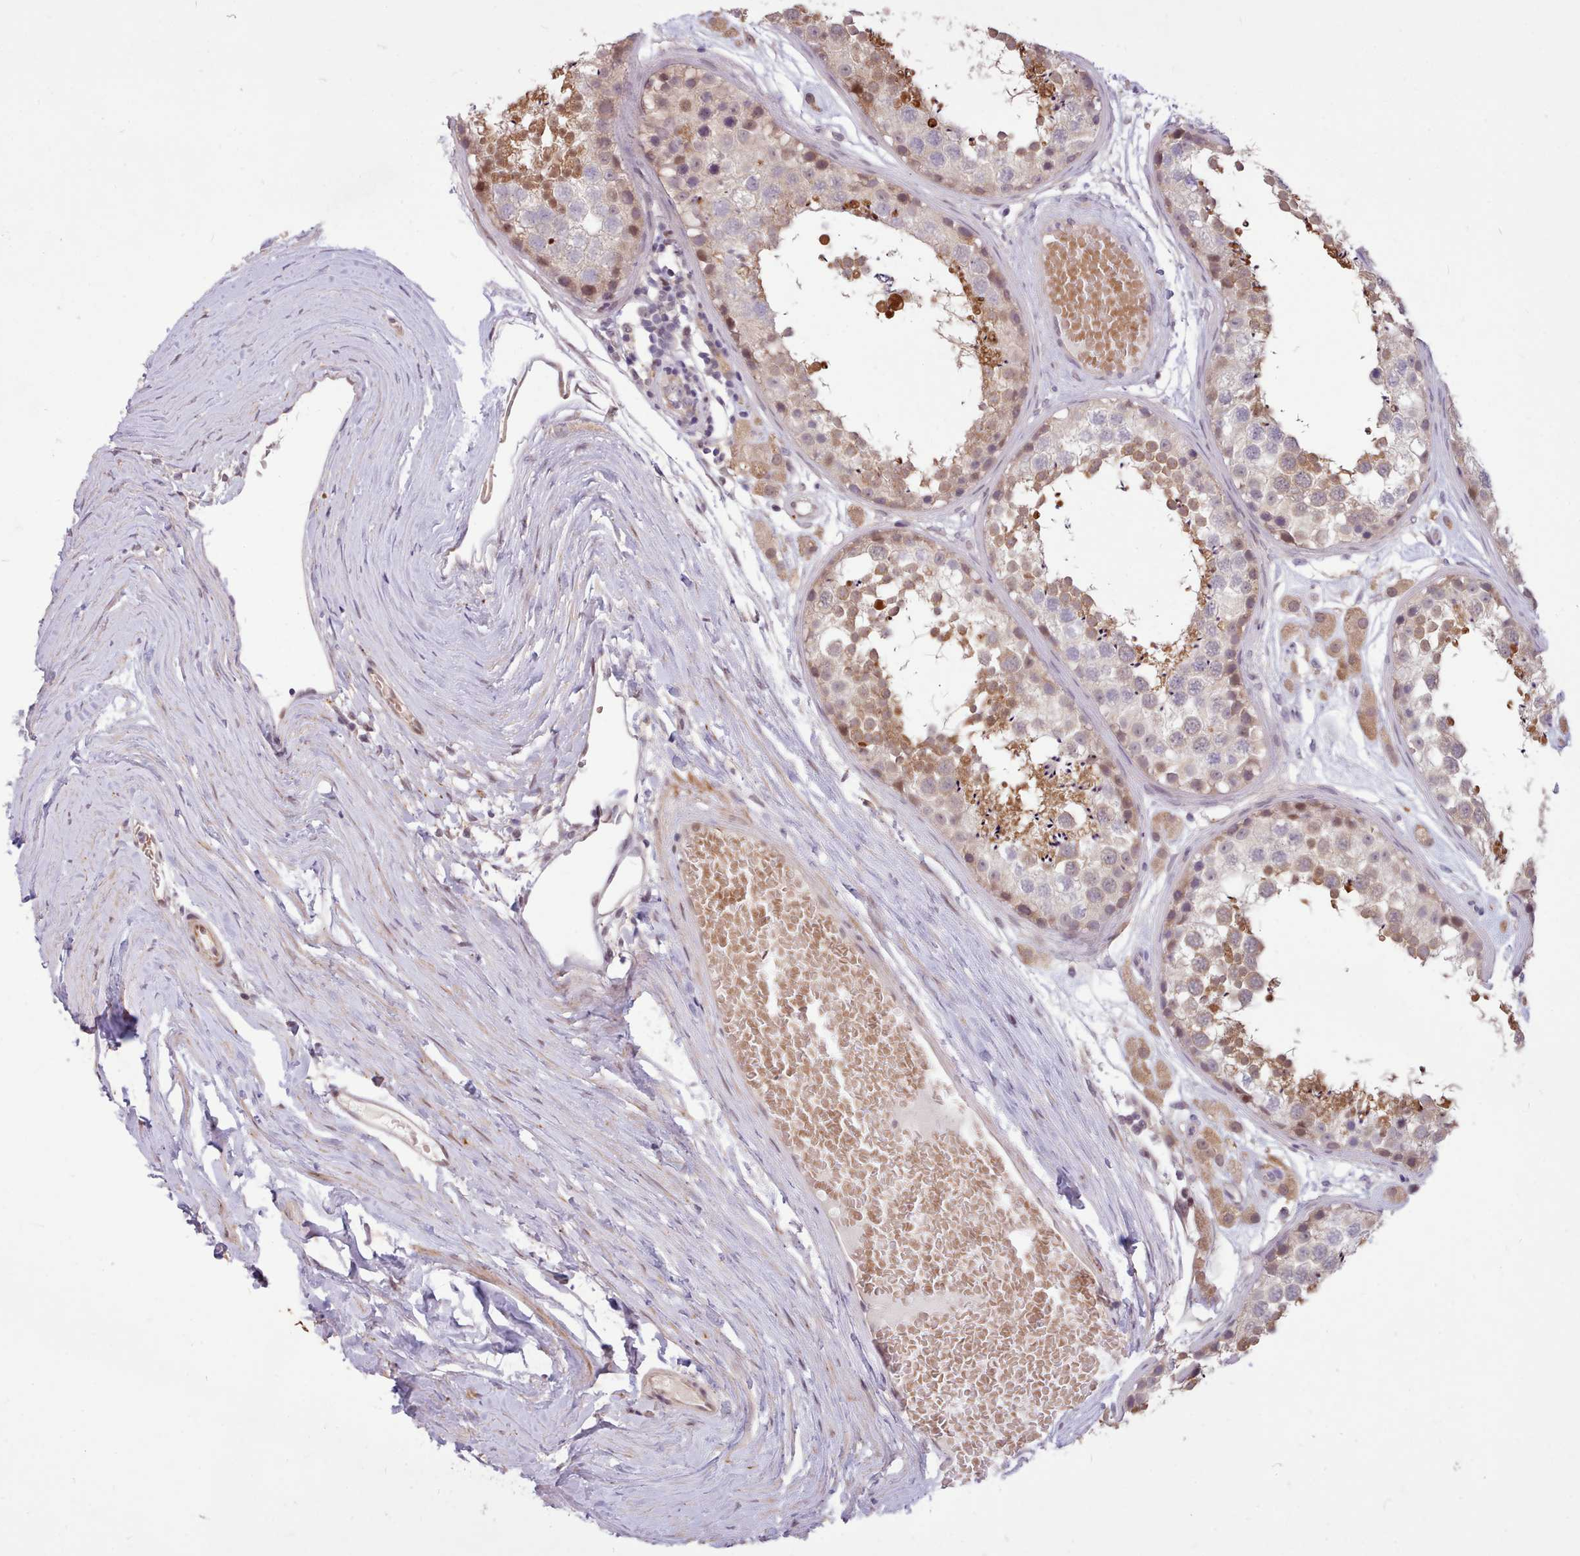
{"staining": {"intensity": "moderate", "quantity": "<25%", "location": "cytoplasmic/membranous,nuclear"}, "tissue": "testis", "cell_type": "Cells in seminiferous ducts", "image_type": "normal", "snomed": [{"axis": "morphology", "description": "Normal tissue, NOS"}, {"axis": "topography", "description": "Testis"}], "caption": "A brown stain labels moderate cytoplasmic/membranous,nuclear positivity of a protein in cells in seminiferous ducts of normal testis. (Stains: DAB in brown, nuclei in blue, Microscopy: brightfield microscopy at high magnification).", "gene": "ZNF607", "patient": {"sex": "male", "age": 25}}